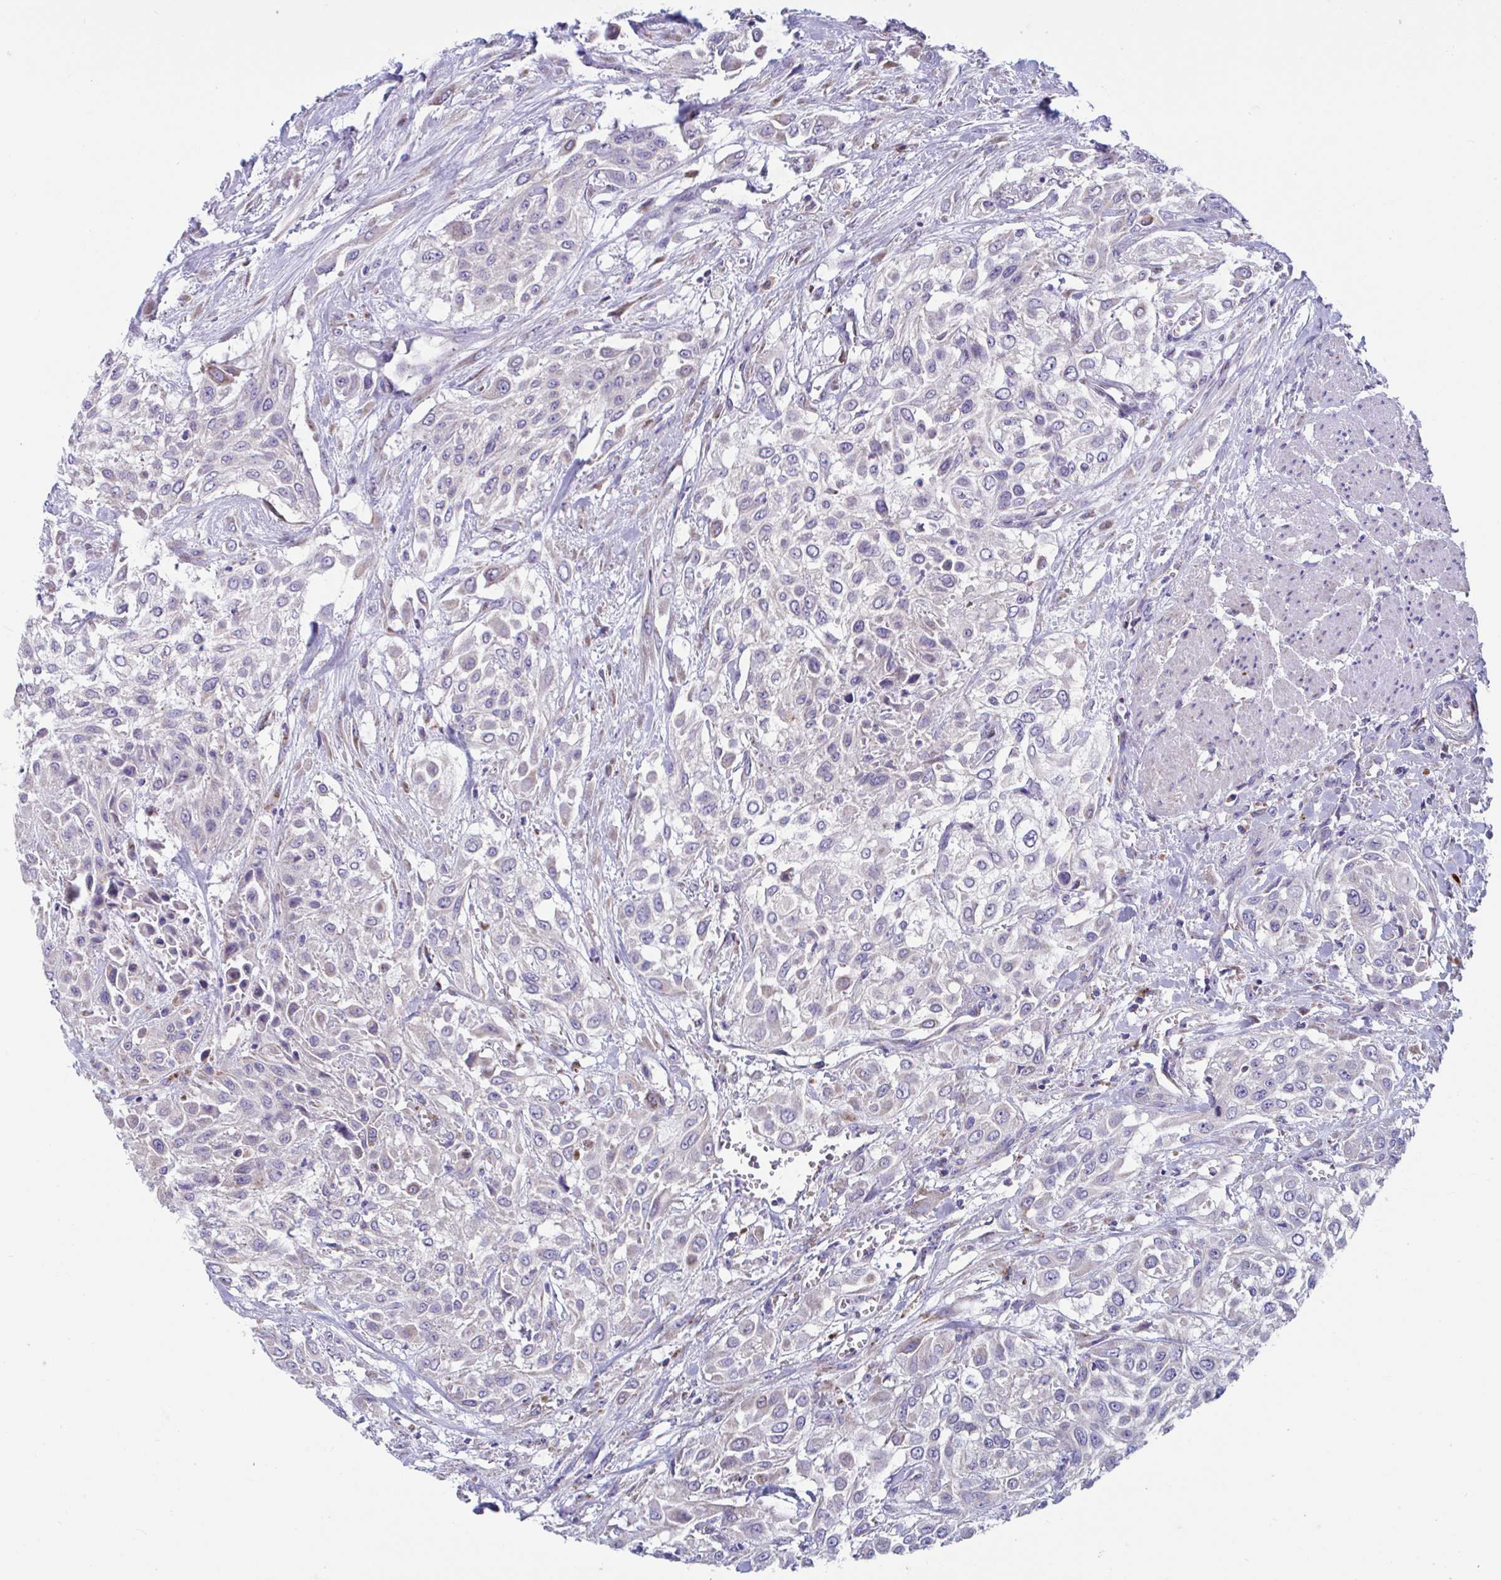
{"staining": {"intensity": "weak", "quantity": "<25%", "location": "cytoplasmic/membranous"}, "tissue": "urothelial cancer", "cell_type": "Tumor cells", "image_type": "cancer", "snomed": [{"axis": "morphology", "description": "Urothelial carcinoma, High grade"}, {"axis": "topography", "description": "Urinary bladder"}], "caption": "Image shows no protein positivity in tumor cells of urothelial carcinoma (high-grade) tissue.", "gene": "OR13A1", "patient": {"sex": "male", "age": 57}}